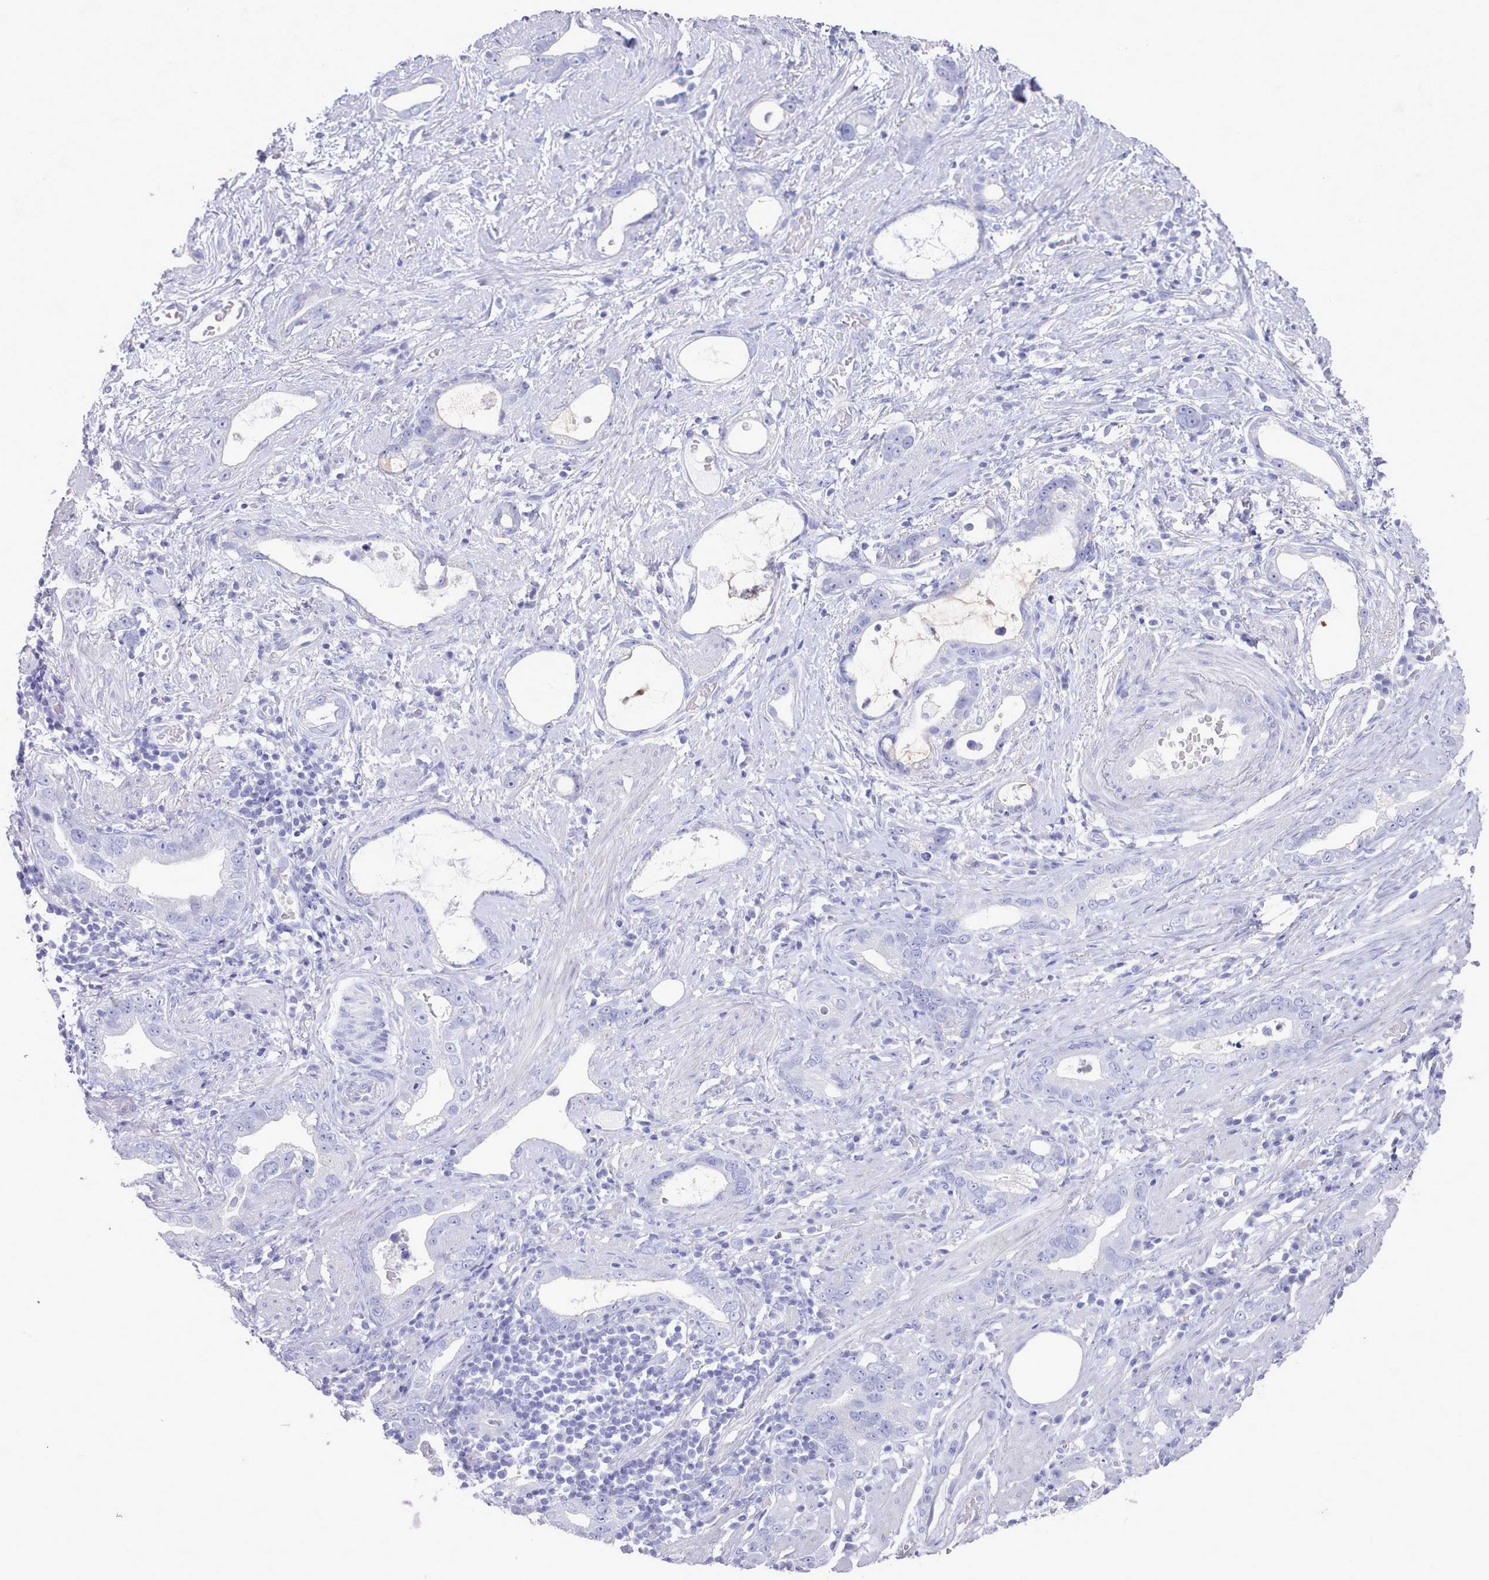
{"staining": {"intensity": "negative", "quantity": "none", "location": "none"}, "tissue": "stomach cancer", "cell_type": "Tumor cells", "image_type": "cancer", "snomed": [{"axis": "morphology", "description": "Adenocarcinoma, NOS"}, {"axis": "topography", "description": "Stomach"}], "caption": "Immunohistochemistry (IHC) image of neoplastic tissue: human adenocarcinoma (stomach) stained with DAB reveals no significant protein positivity in tumor cells.", "gene": "LRRC37A", "patient": {"sex": "male", "age": 55}}